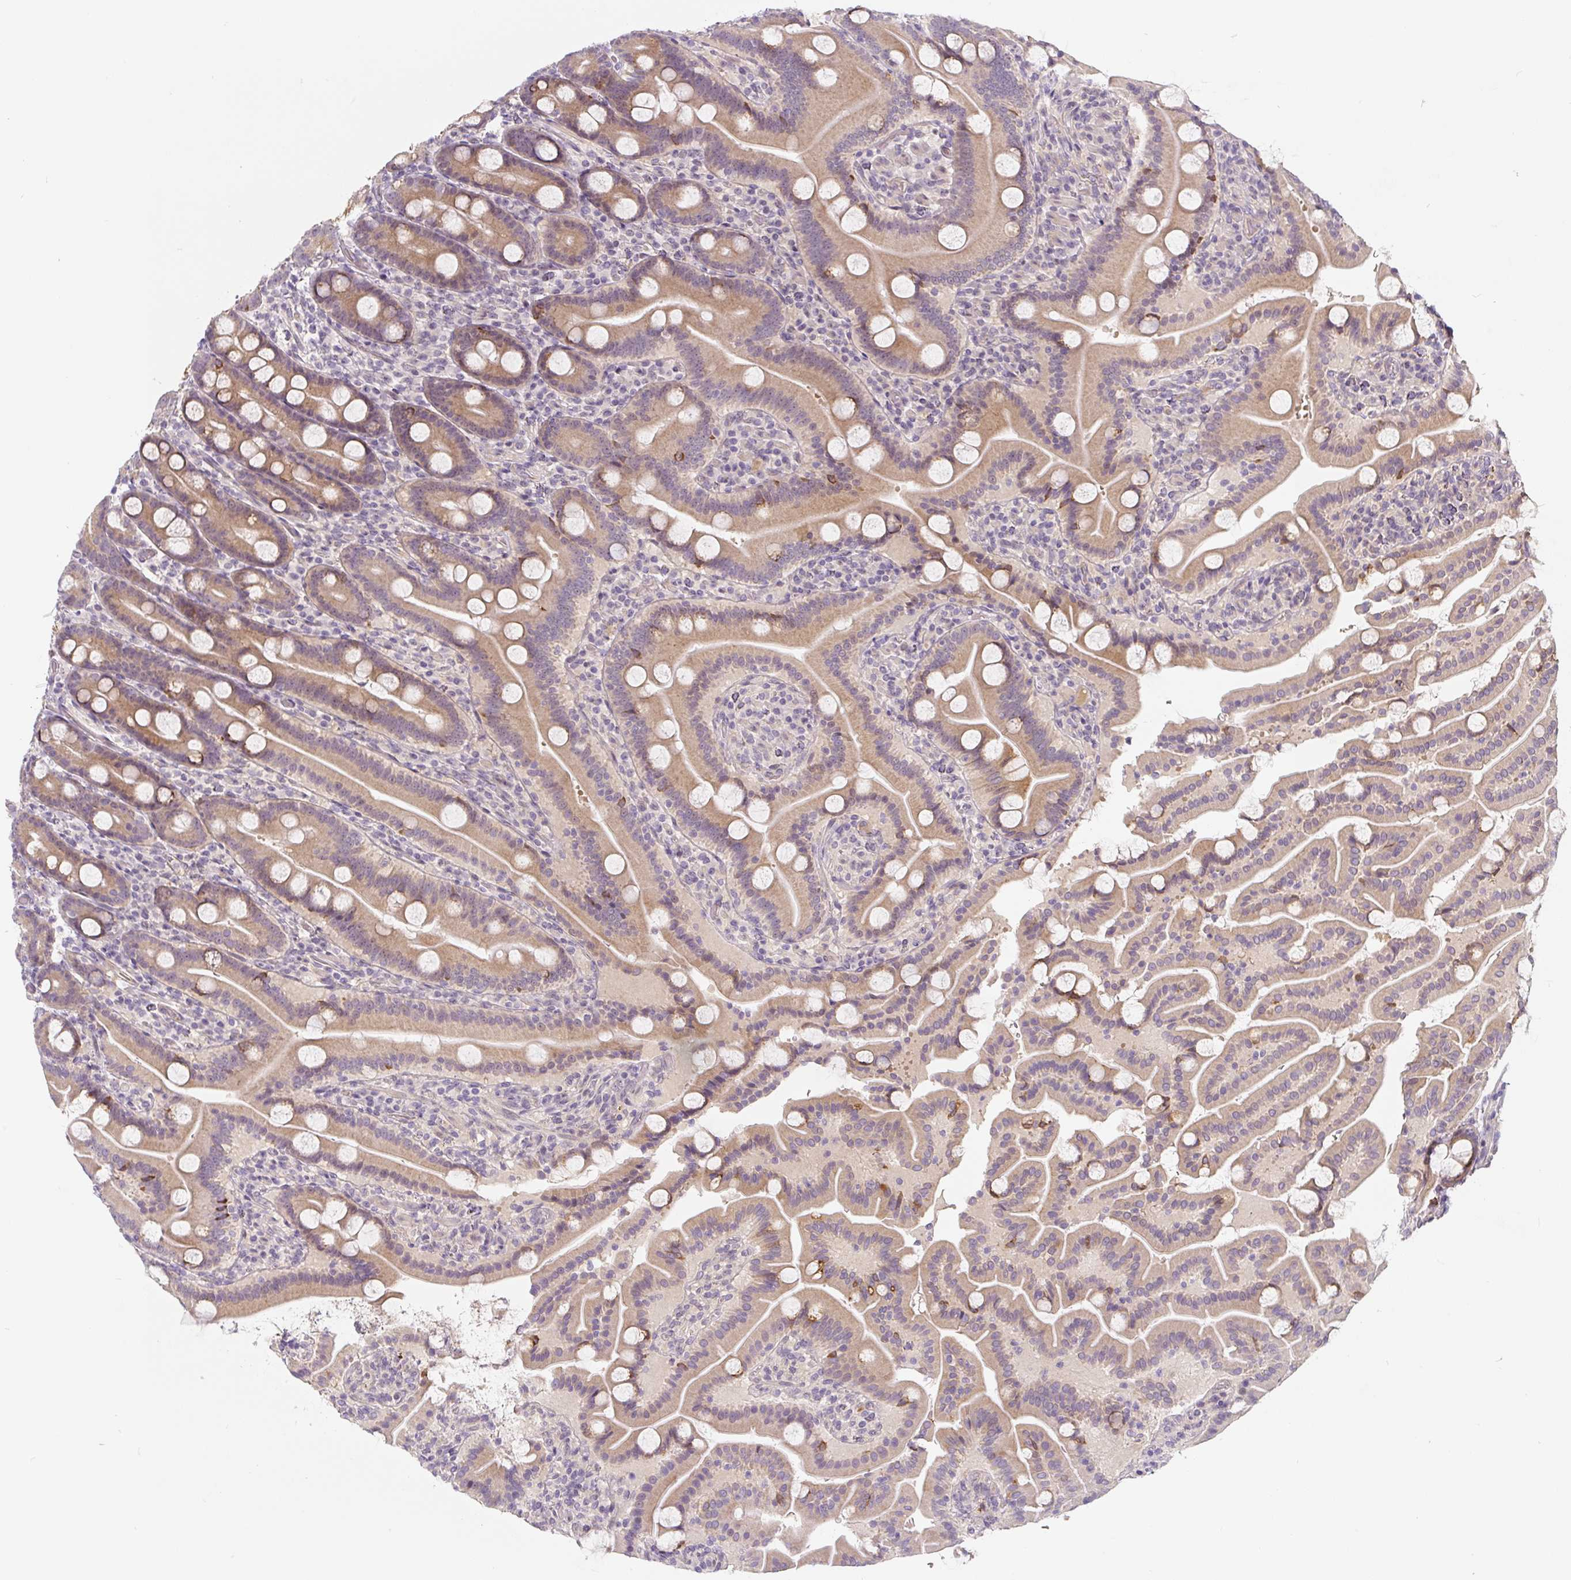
{"staining": {"intensity": "weak", "quantity": "25%-75%", "location": "cytoplasmic/membranous"}, "tissue": "duodenum", "cell_type": "Glandular cells", "image_type": "normal", "snomed": [{"axis": "morphology", "description": "Normal tissue, NOS"}, {"axis": "topography", "description": "Duodenum"}], "caption": "Immunohistochemistry of benign duodenum shows low levels of weak cytoplasmic/membranous expression in approximately 25%-75% of glandular cells.", "gene": "PWWP3B", "patient": {"sex": "male", "age": 55}}